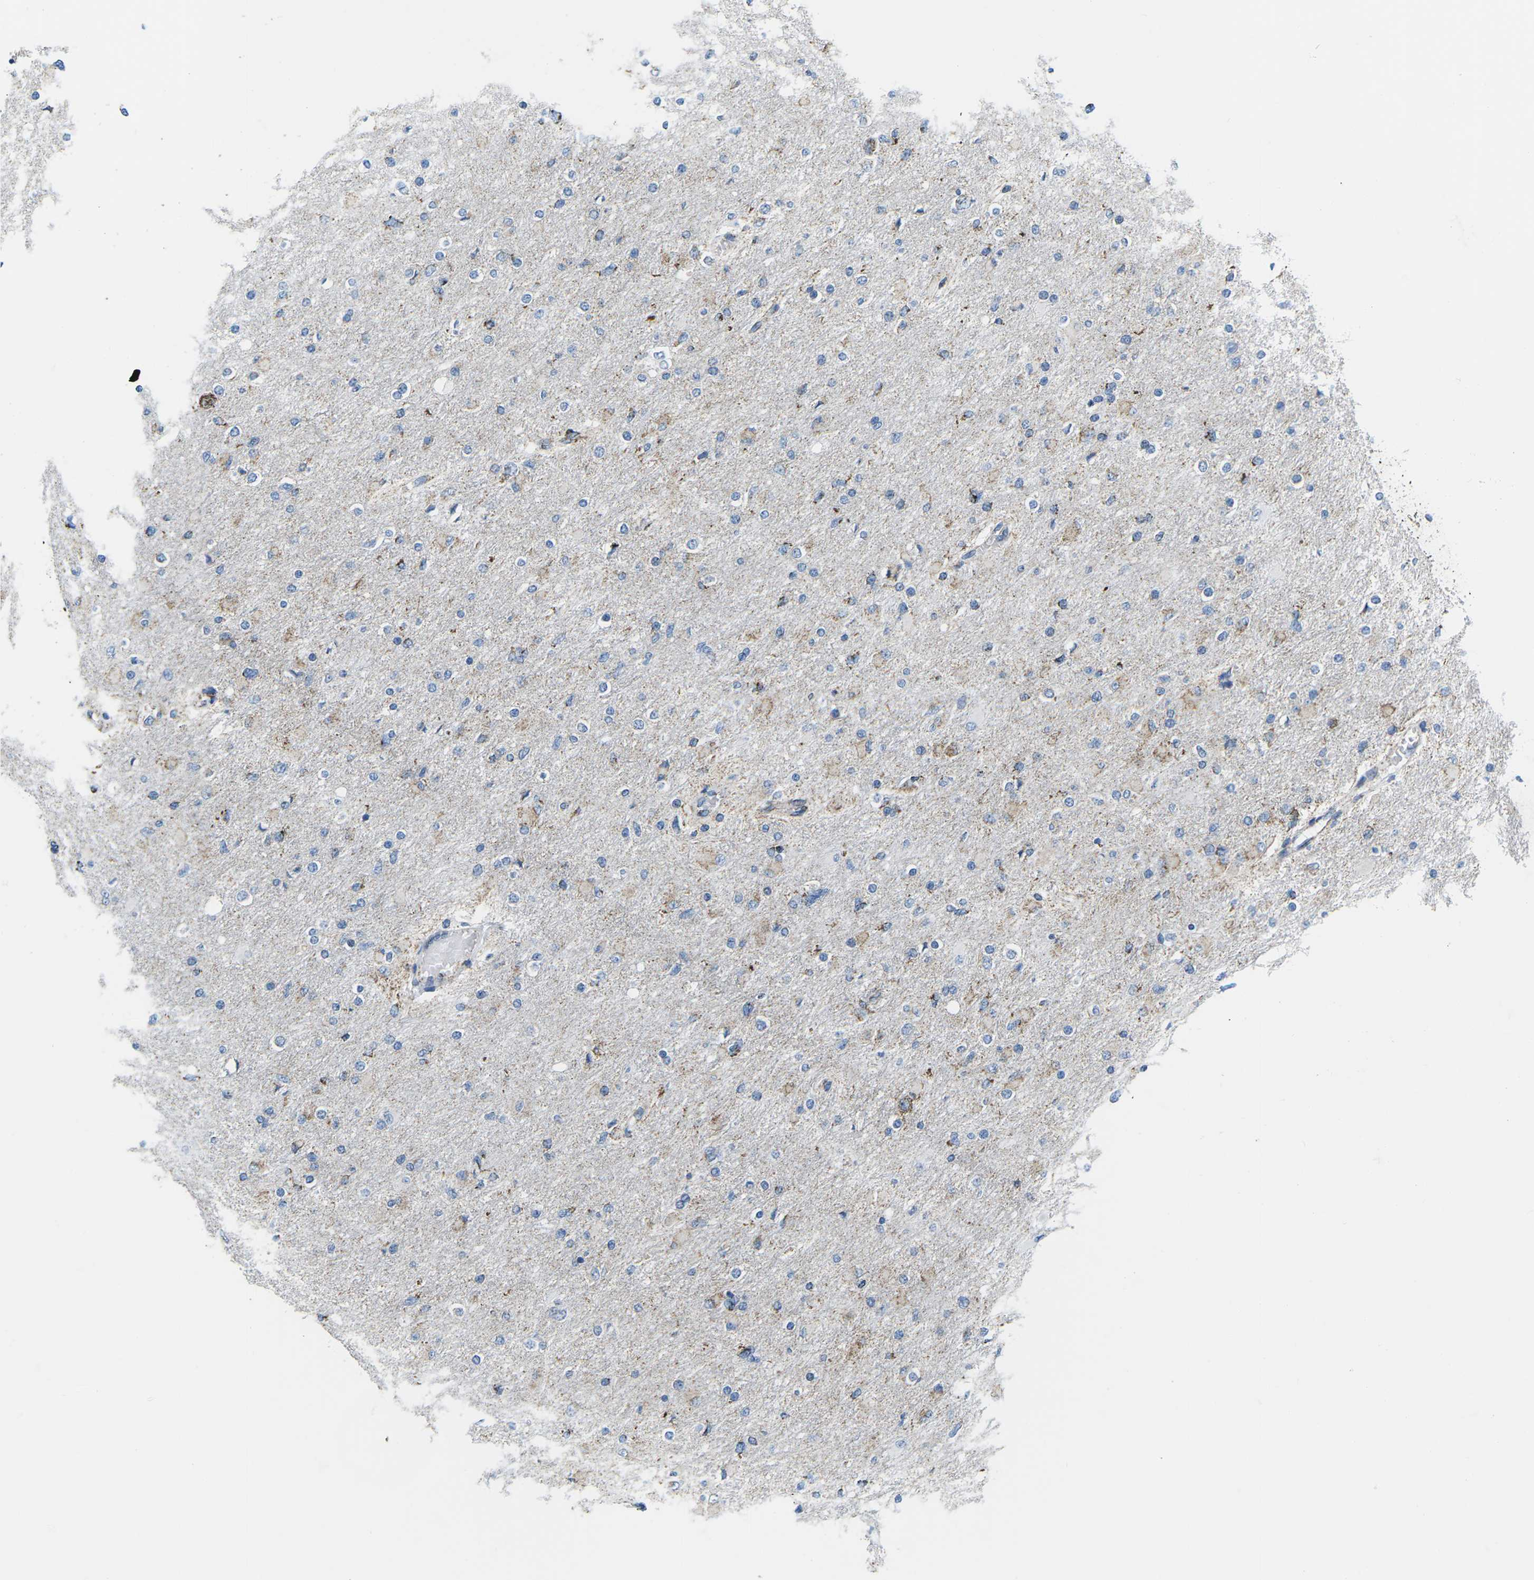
{"staining": {"intensity": "weak", "quantity": "<25%", "location": "cytoplasmic/membranous"}, "tissue": "glioma", "cell_type": "Tumor cells", "image_type": "cancer", "snomed": [{"axis": "morphology", "description": "Glioma, malignant, High grade"}, {"axis": "topography", "description": "Cerebral cortex"}], "caption": "Tumor cells are negative for brown protein staining in glioma. Nuclei are stained in blue.", "gene": "COX6C", "patient": {"sex": "female", "age": 36}}